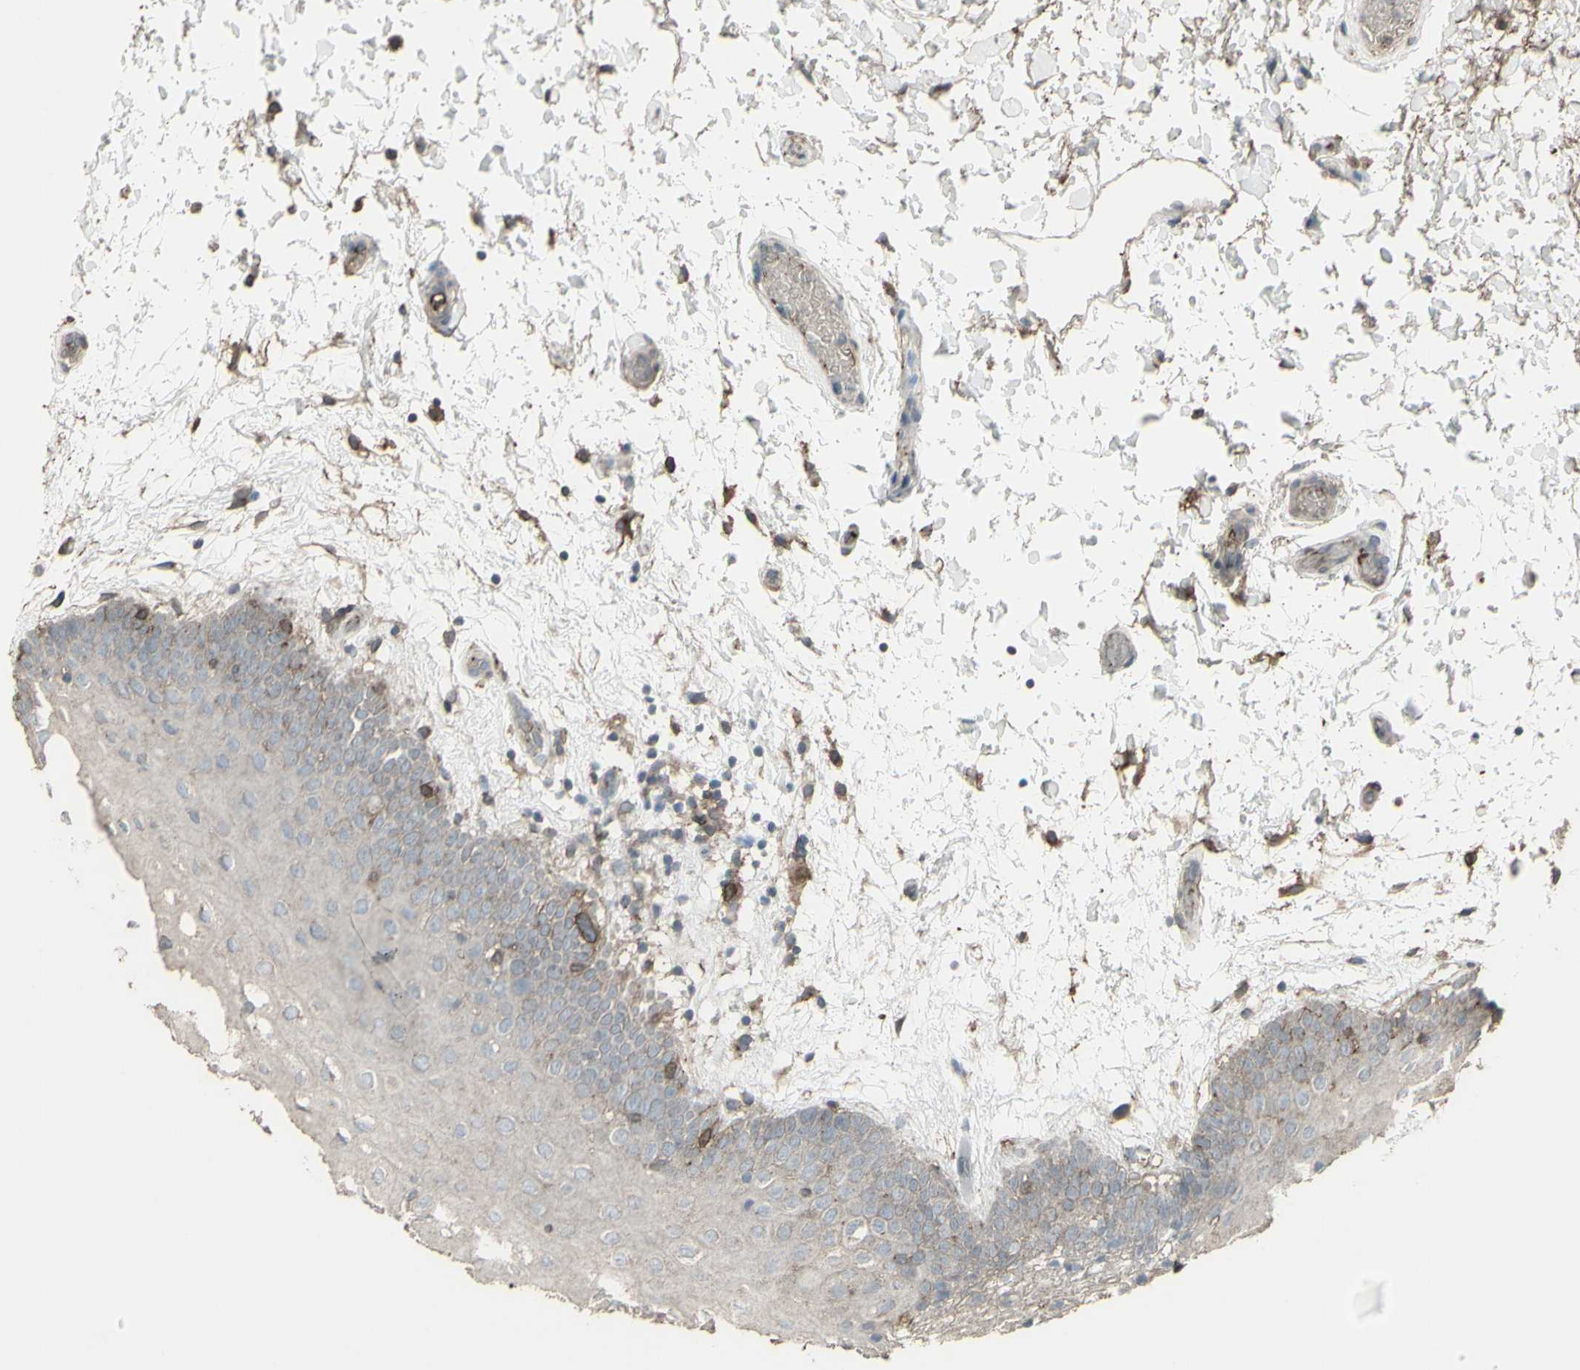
{"staining": {"intensity": "moderate", "quantity": "<25%", "location": "cytoplasmic/membranous"}, "tissue": "oral mucosa", "cell_type": "Squamous epithelial cells", "image_type": "normal", "snomed": [{"axis": "morphology", "description": "Normal tissue, NOS"}, {"axis": "morphology", "description": "Squamous cell carcinoma, NOS"}, {"axis": "topography", "description": "Skeletal muscle"}, {"axis": "topography", "description": "Oral tissue"}, {"axis": "topography", "description": "Head-Neck"}], "caption": "Immunohistochemical staining of unremarkable oral mucosa exhibits <25% levels of moderate cytoplasmic/membranous protein positivity in approximately <25% of squamous epithelial cells. The staining is performed using DAB (3,3'-diaminobenzidine) brown chromogen to label protein expression. The nuclei are counter-stained blue using hematoxylin.", "gene": "SMO", "patient": {"sex": "male", "age": 71}}